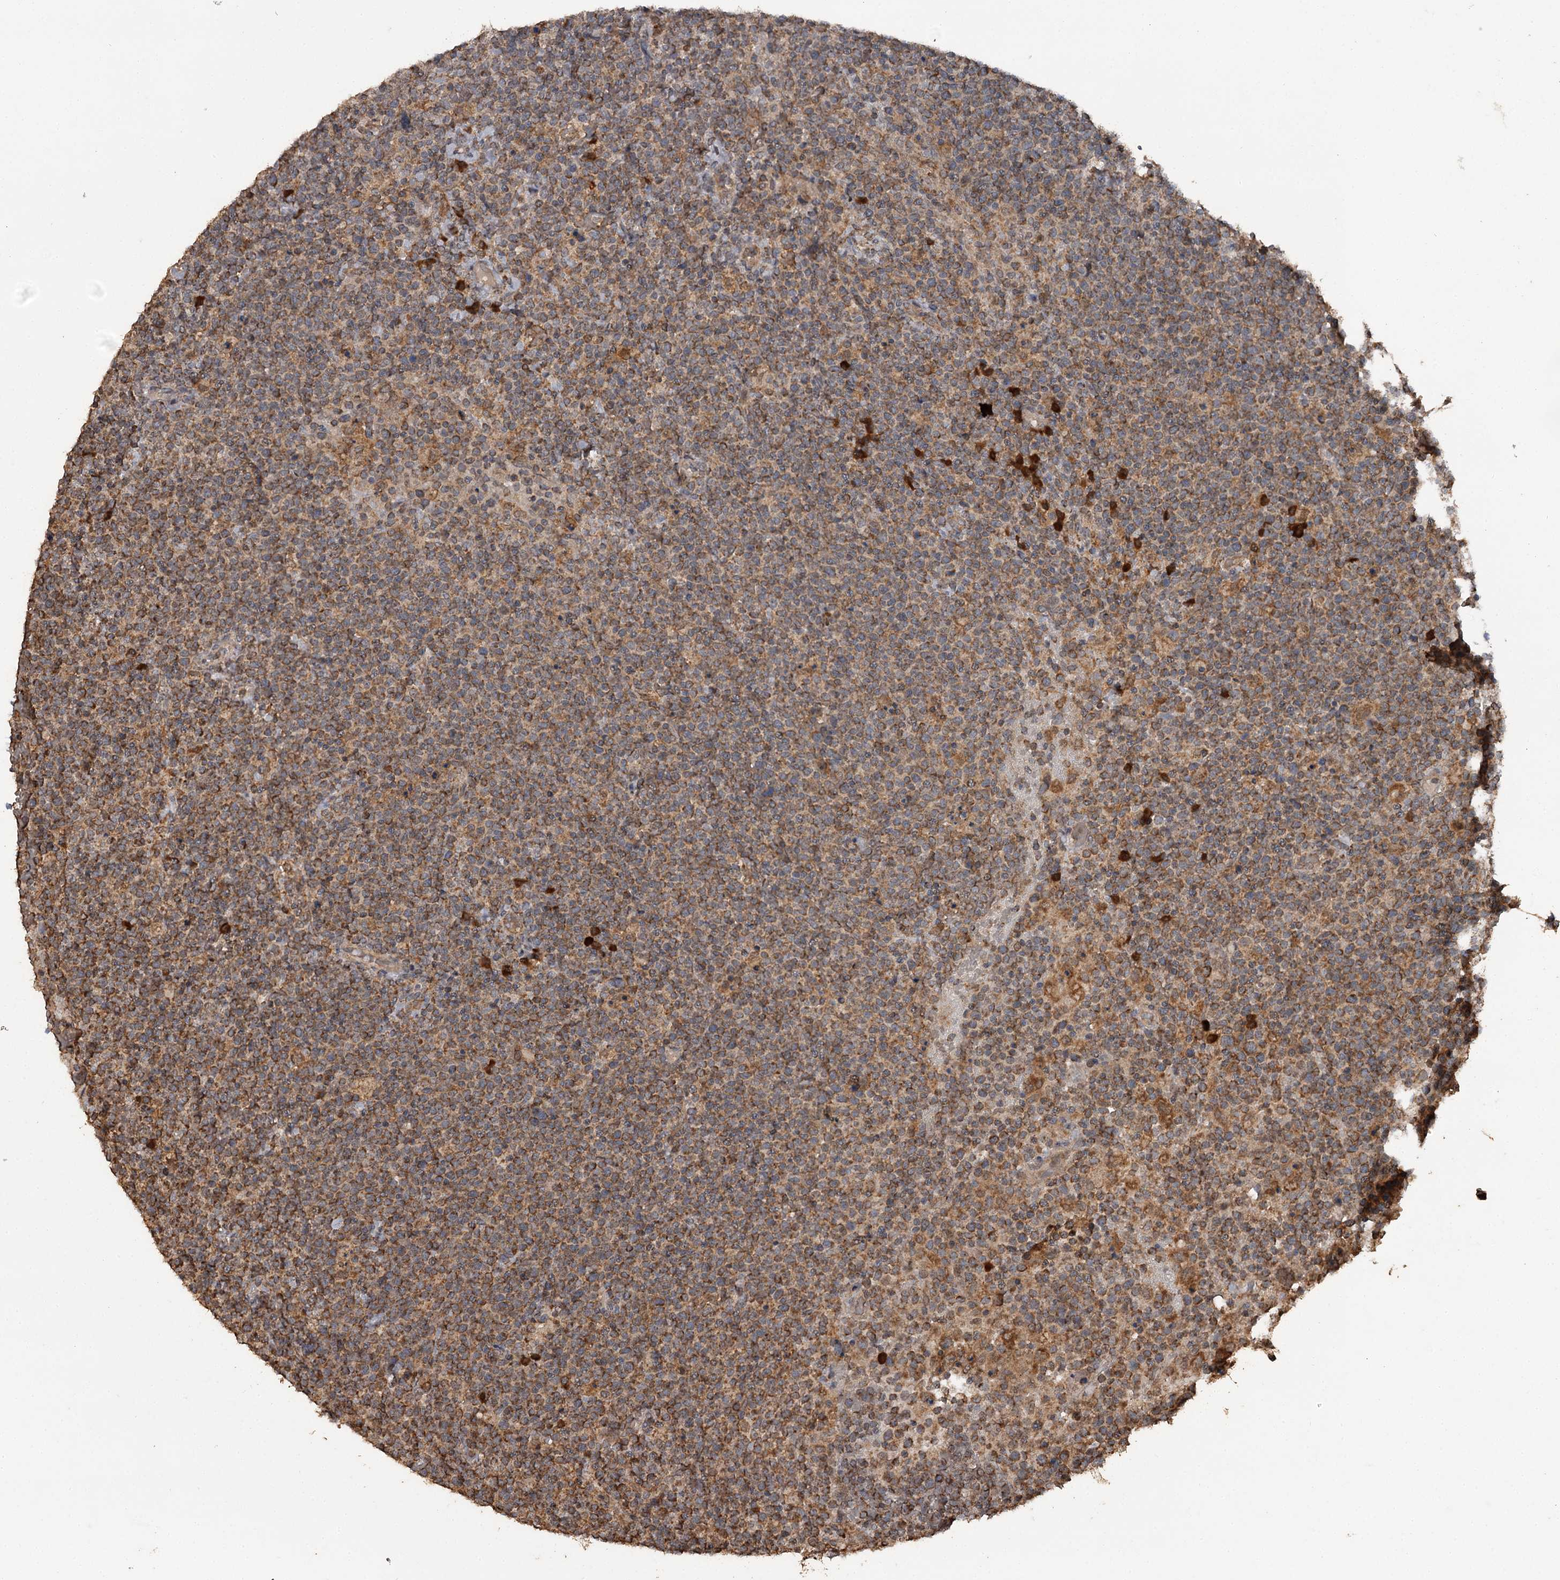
{"staining": {"intensity": "moderate", "quantity": ">75%", "location": "cytoplasmic/membranous"}, "tissue": "lymphoma", "cell_type": "Tumor cells", "image_type": "cancer", "snomed": [{"axis": "morphology", "description": "Malignant lymphoma, non-Hodgkin's type, High grade"}, {"axis": "topography", "description": "Lymph node"}], "caption": "This micrograph shows immunohistochemistry staining of human lymphoma, with medium moderate cytoplasmic/membranous staining in approximately >75% of tumor cells.", "gene": "WIPI1", "patient": {"sex": "male", "age": 61}}